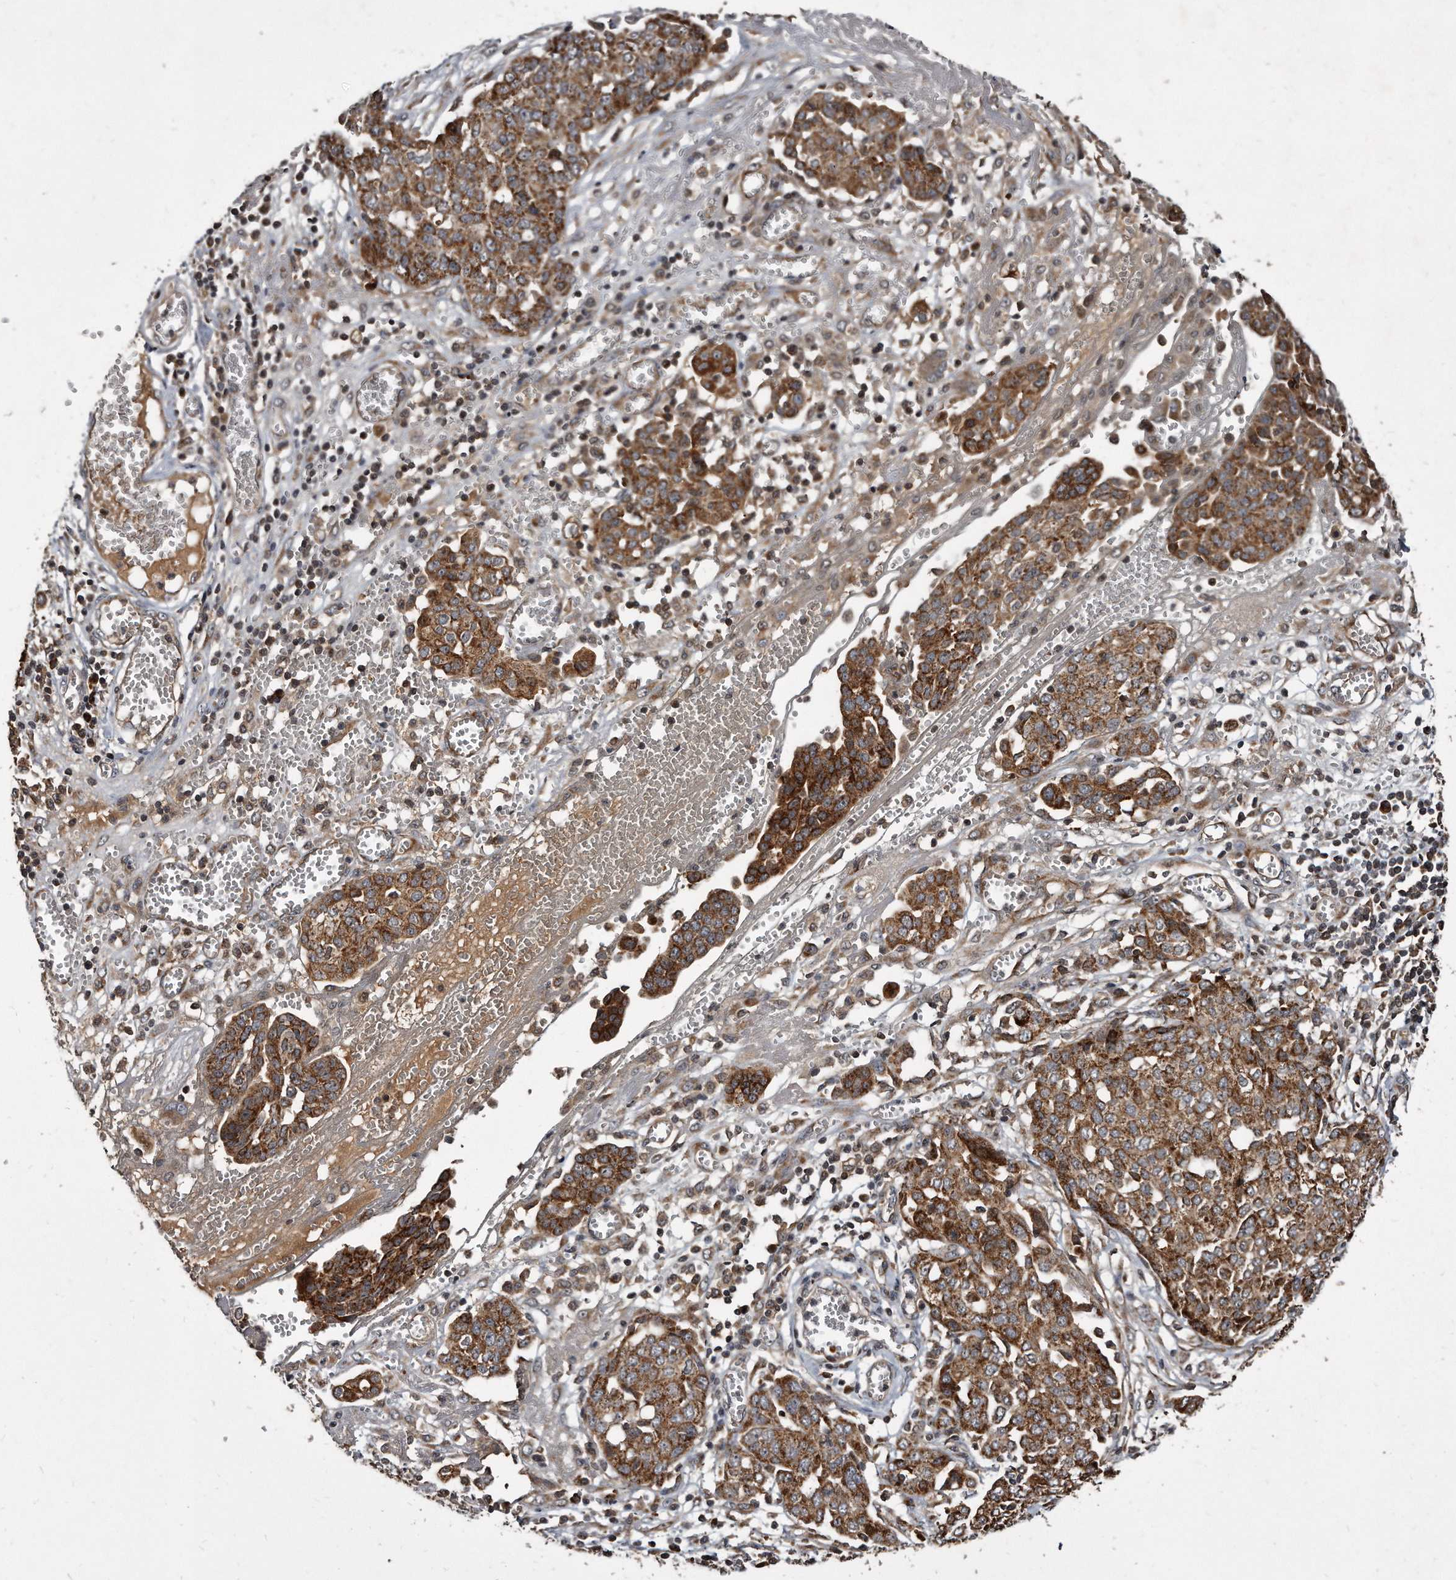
{"staining": {"intensity": "moderate", "quantity": ">75%", "location": "cytoplasmic/membranous"}, "tissue": "ovarian cancer", "cell_type": "Tumor cells", "image_type": "cancer", "snomed": [{"axis": "morphology", "description": "Cystadenocarcinoma, serous, NOS"}, {"axis": "topography", "description": "Soft tissue"}, {"axis": "topography", "description": "Ovary"}], "caption": "A histopathology image of human ovarian cancer (serous cystadenocarcinoma) stained for a protein shows moderate cytoplasmic/membranous brown staining in tumor cells.", "gene": "FAM136A", "patient": {"sex": "female", "age": 57}}